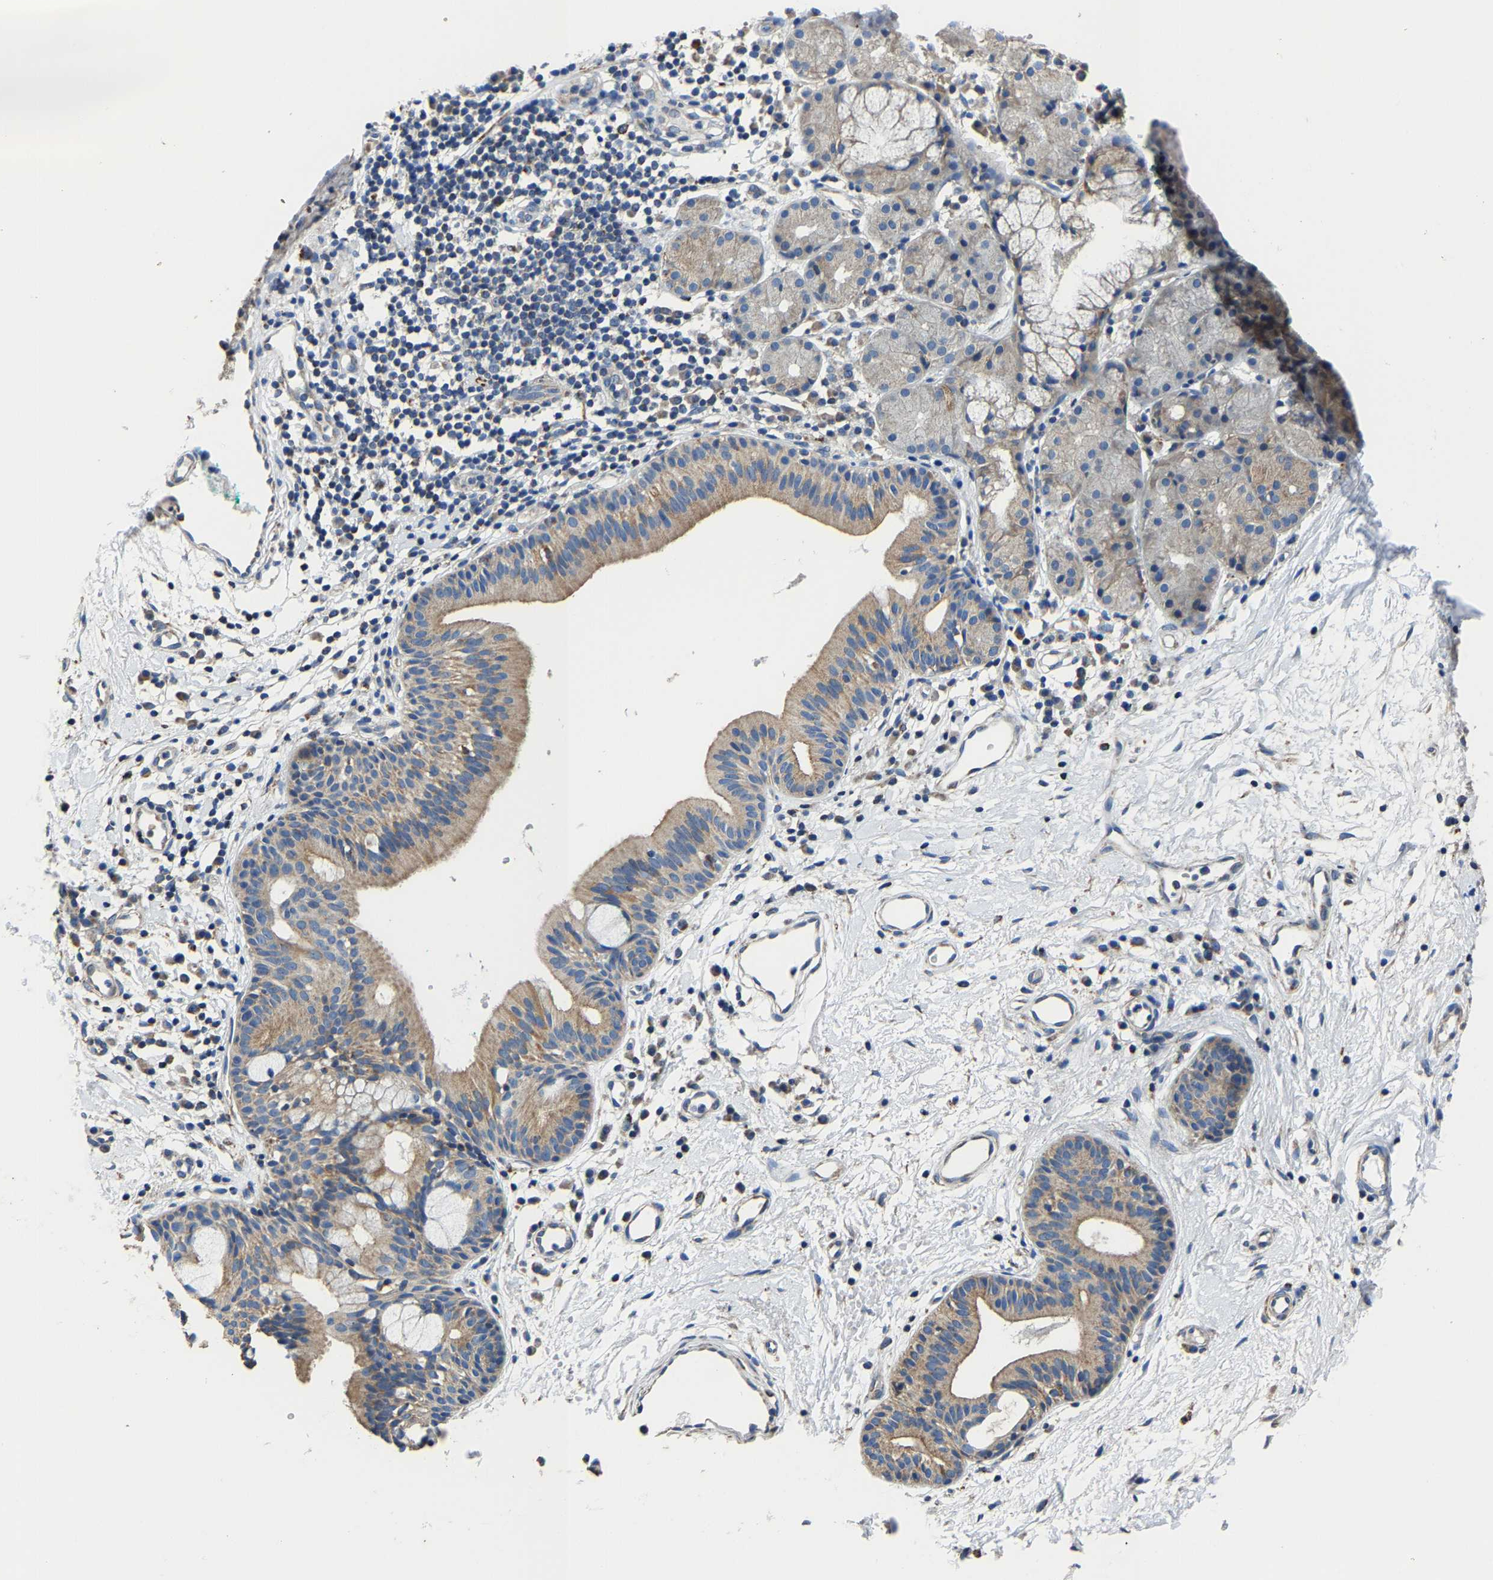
{"staining": {"intensity": "moderate", "quantity": ">75%", "location": "cytoplasmic/membranous"}, "tissue": "nasopharynx", "cell_type": "Respiratory epithelial cells", "image_type": "normal", "snomed": [{"axis": "morphology", "description": "Normal tissue, NOS"}, {"axis": "morphology", "description": "Basal cell carcinoma"}, {"axis": "topography", "description": "Cartilage tissue"}, {"axis": "topography", "description": "Nasopharynx"}, {"axis": "topography", "description": "Oral tissue"}], "caption": "IHC of unremarkable human nasopharynx reveals medium levels of moderate cytoplasmic/membranous expression in about >75% of respiratory epithelial cells.", "gene": "AGK", "patient": {"sex": "female", "age": 77}}